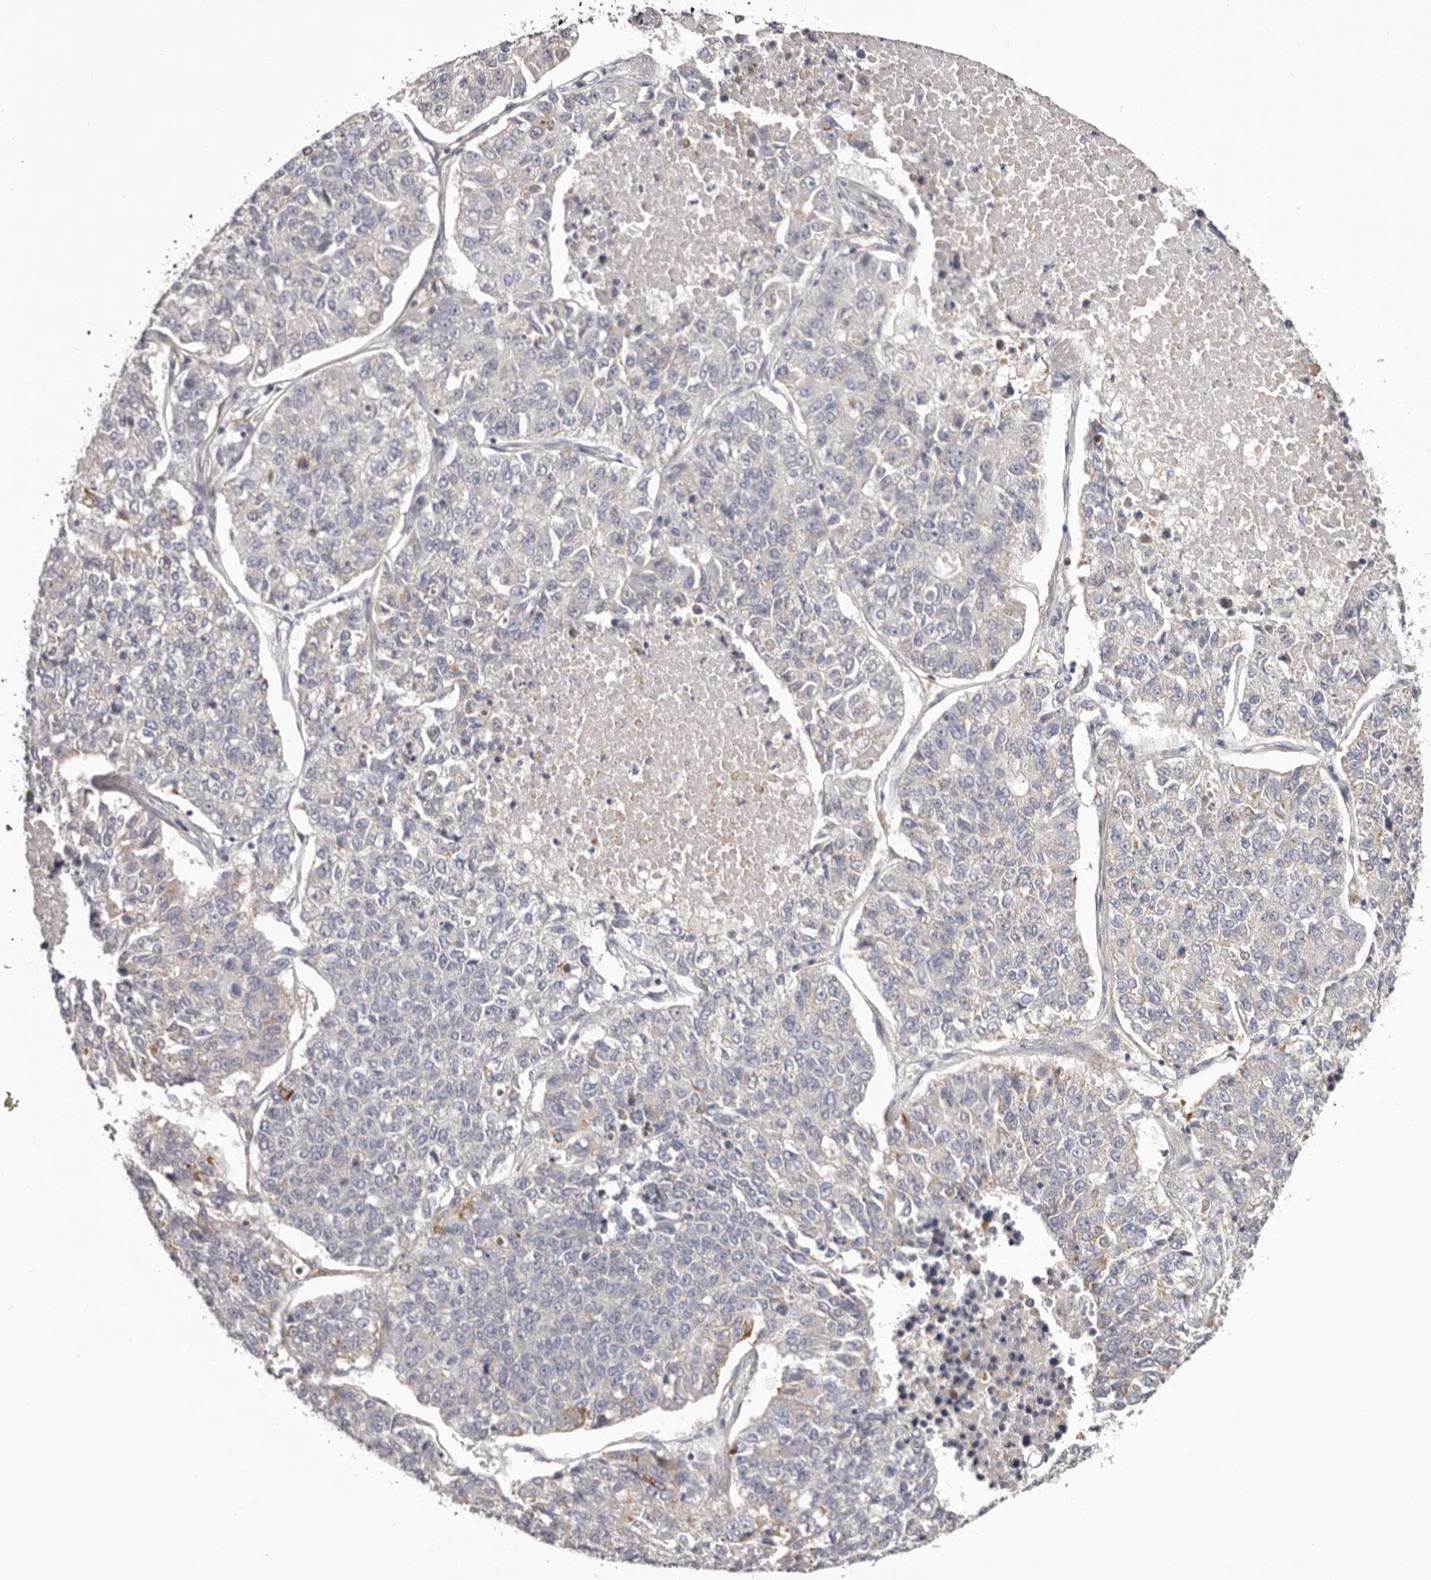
{"staining": {"intensity": "negative", "quantity": "none", "location": "none"}, "tissue": "lung cancer", "cell_type": "Tumor cells", "image_type": "cancer", "snomed": [{"axis": "morphology", "description": "Adenocarcinoma, NOS"}, {"axis": "topography", "description": "Lung"}], "caption": "Histopathology image shows no protein staining in tumor cells of lung adenocarcinoma tissue.", "gene": "DMRT2", "patient": {"sex": "male", "age": 49}}